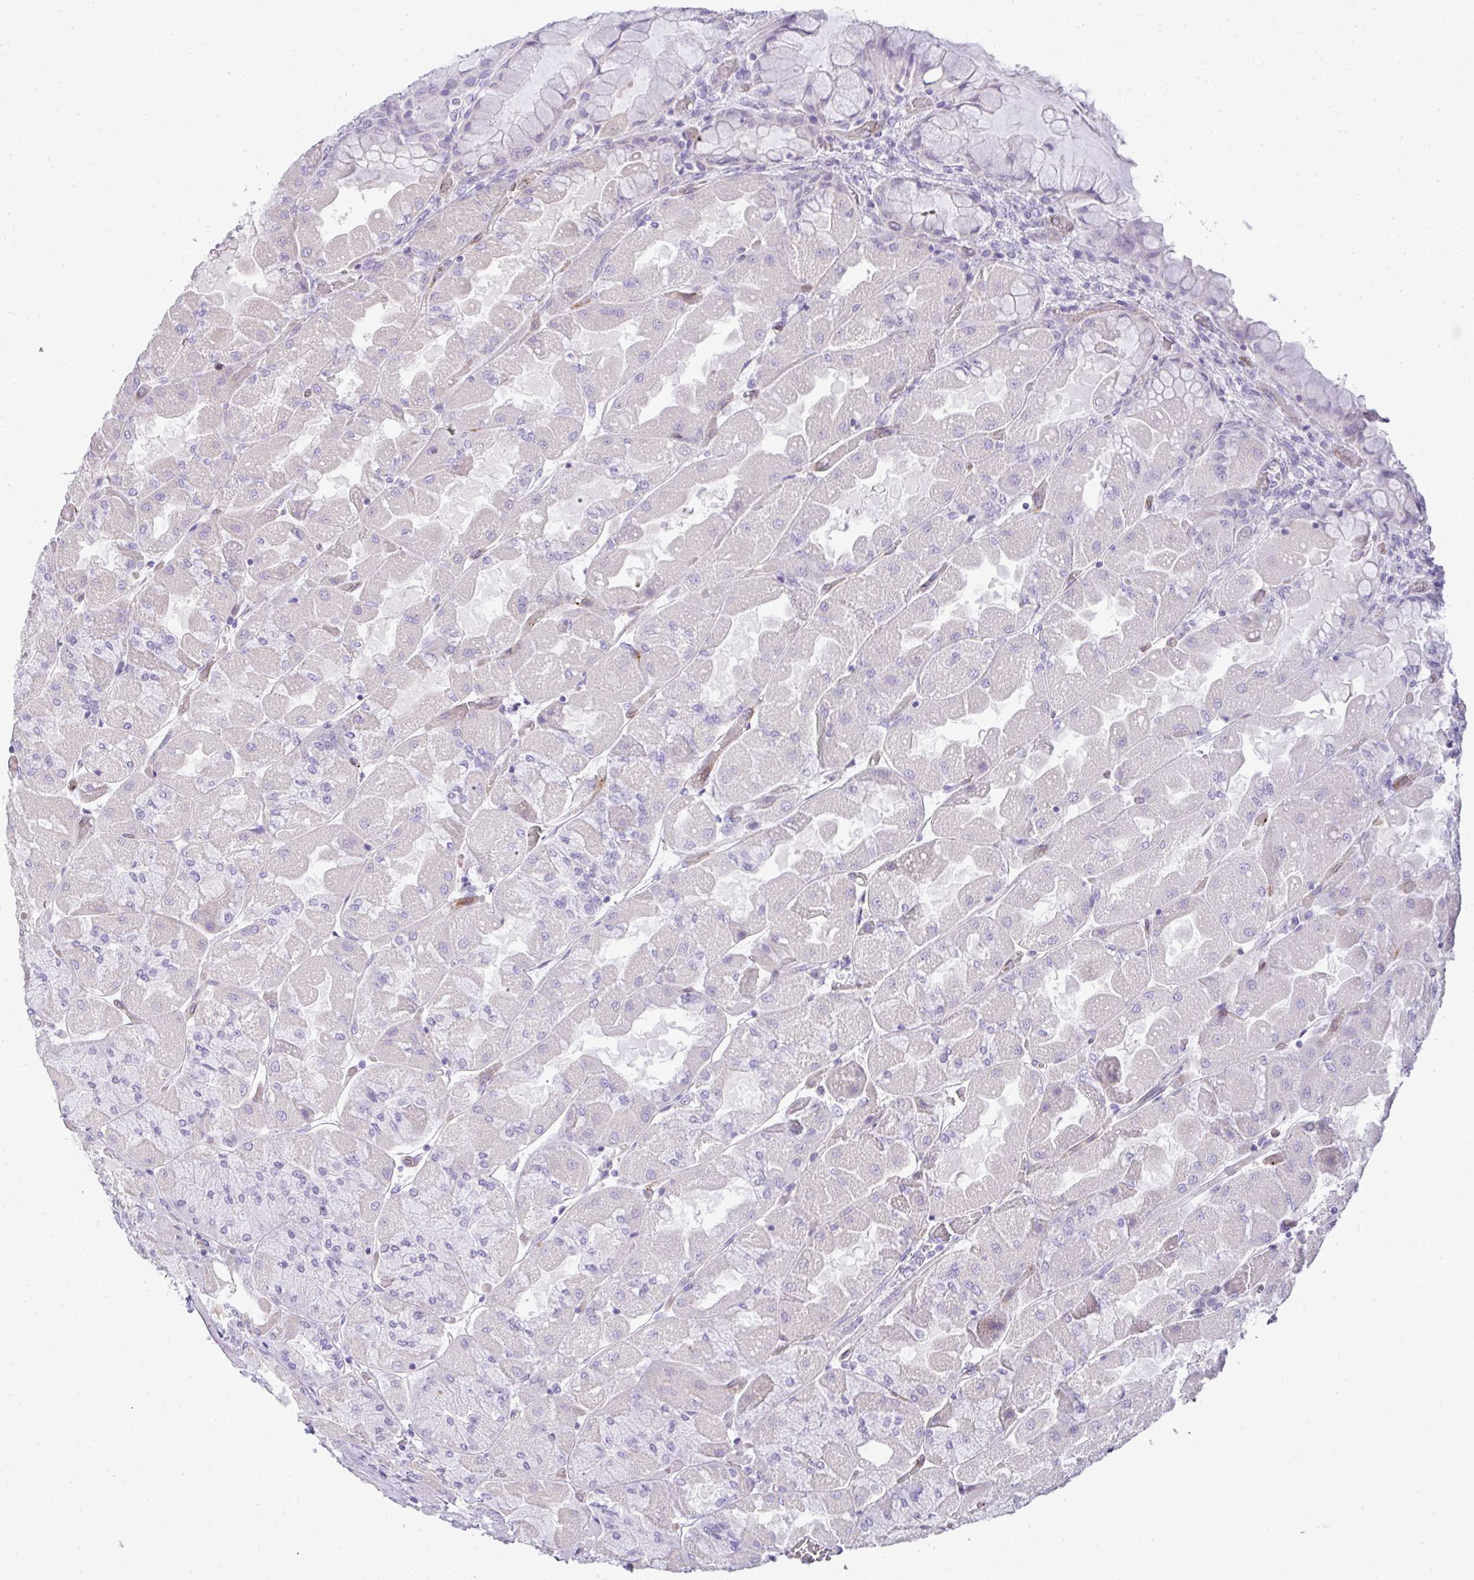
{"staining": {"intensity": "negative", "quantity": "none", "location": "none"}, "tissue": "stomach", "cell_type": "Glandular cells", "image_type": "normal", "snomed": [{"axis": "morphology", "description": "Normal tissue, NOS"}, {"axis": "topography", "description": "Stomach"}], "caption": "Glandular cells are negative for brown protein staining in unremarkable stomach. (Stains: DAB (3,3'-diaminobenzidine) immunohistochemistry with hematoxylin counter stain, Microscopy: brightfield microscopy at high magnification).", "gene": "LIPE", "patient": {"sex": "female", "age": 61}}